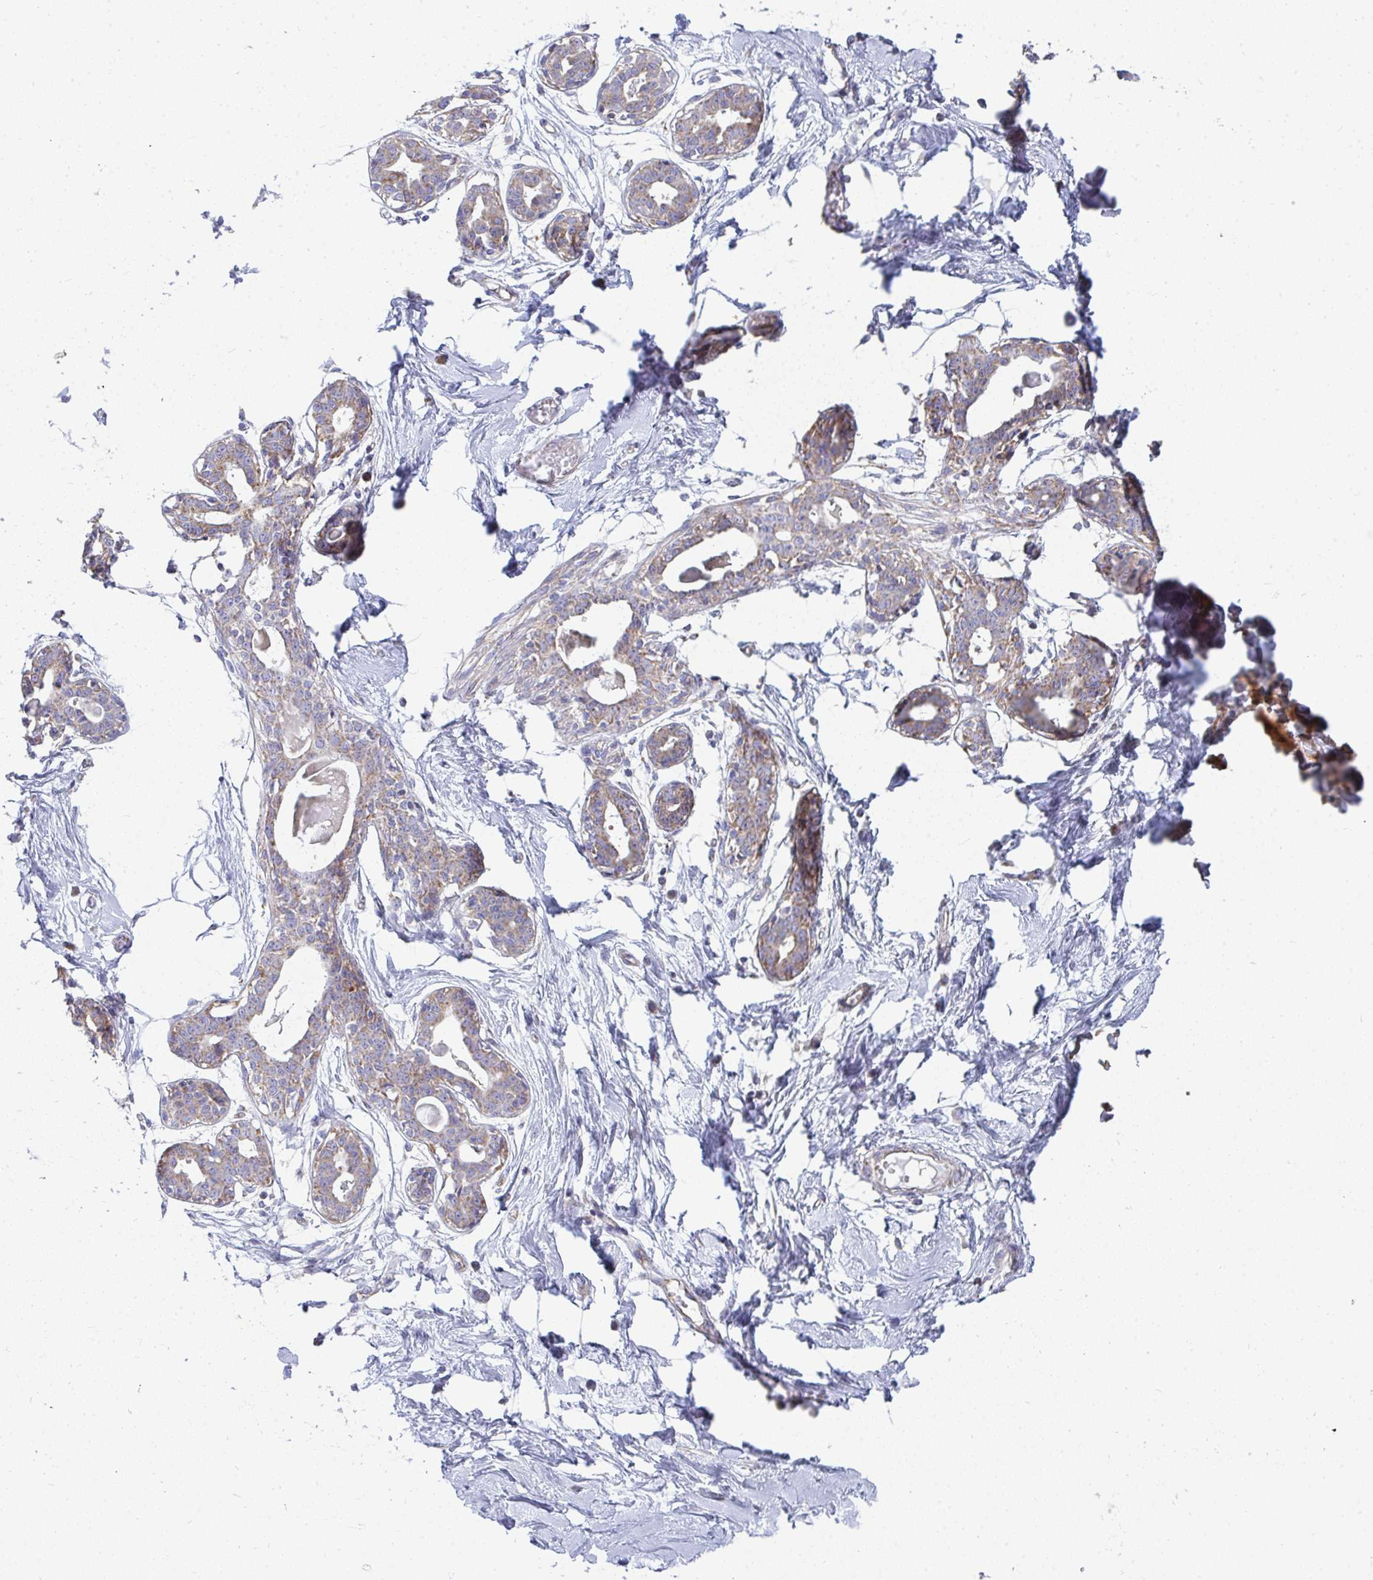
{"staining": {"intensity": "negative", "quantity": "none", "location": "none"}, "tissue": "breast", "cell_type": "Adipocytes", "image_type": "normal", "snomed": [{"axis": "morphology", "description": "Normal tissue, NOS"}, {"axis": "topography", "description": "Breast"}], "caption": "This is a image of immunohistochemistry staining of normal breast, which shows no expression in adipocytes.", "gene": "FAHD1", "patient": {"sex": "female", "age": 45}}